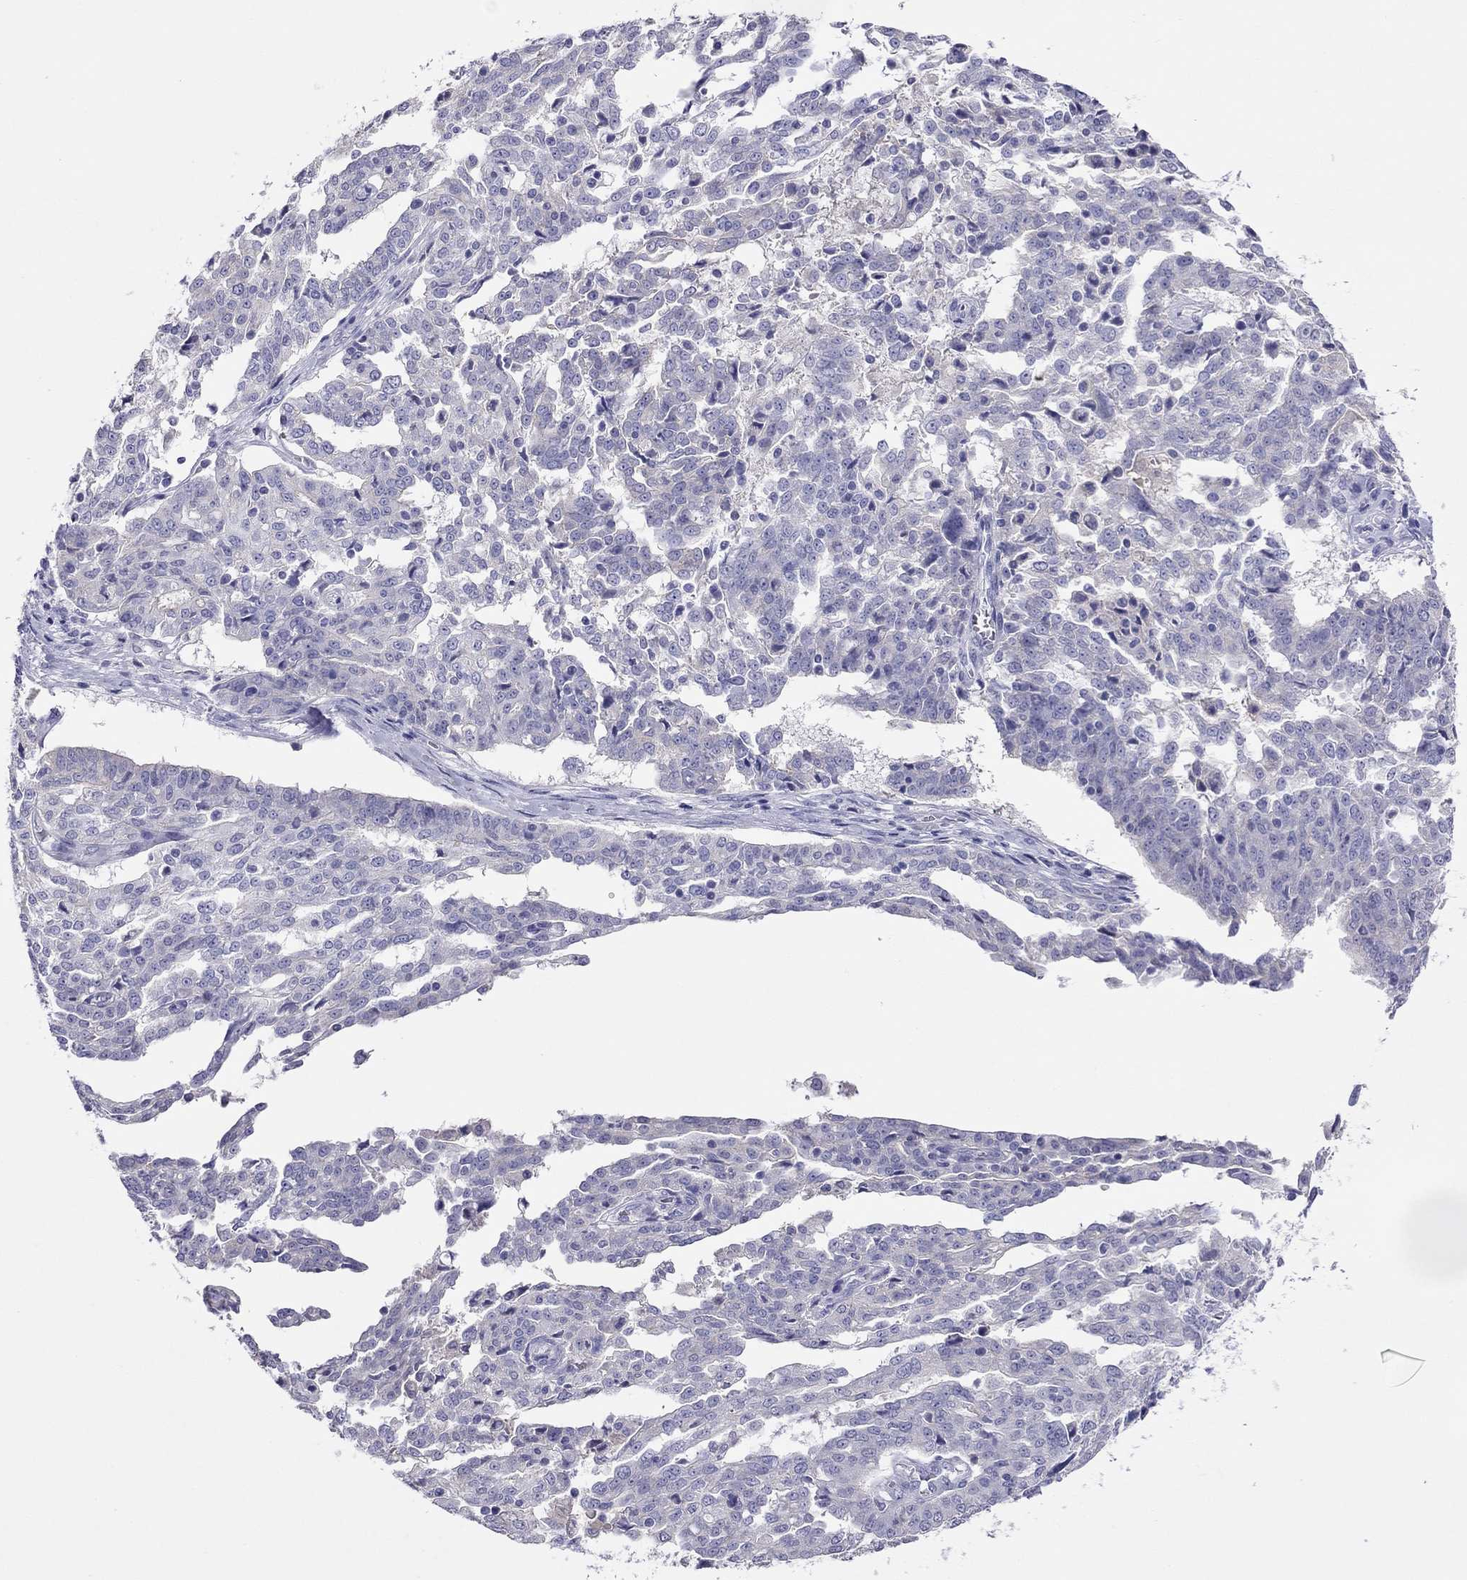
{"staining": {"intensity": "negative", "quantity": "none", "location": "none"}, "tissue": "ovarian cancer", "cell_type": "Tumor cells", "image_type": "cancer", "snomed": [{"axis": "morphology", "description": "Cystadenocarcinoma, serous, NOS"}, {"axis": "topography", "description": "Ovary"}], "caption": "Protein analysis of ovarian serous cystadenocarcinoma demonstrates no significant expression in tumor cells. Brightfield microscopy of immunohistochemistry stained with DAB (brown) and hematoxylin (blue), captured at high magnification.", "gene": "CAPNS2", "patient": {"sex": "female", "age": 67}}